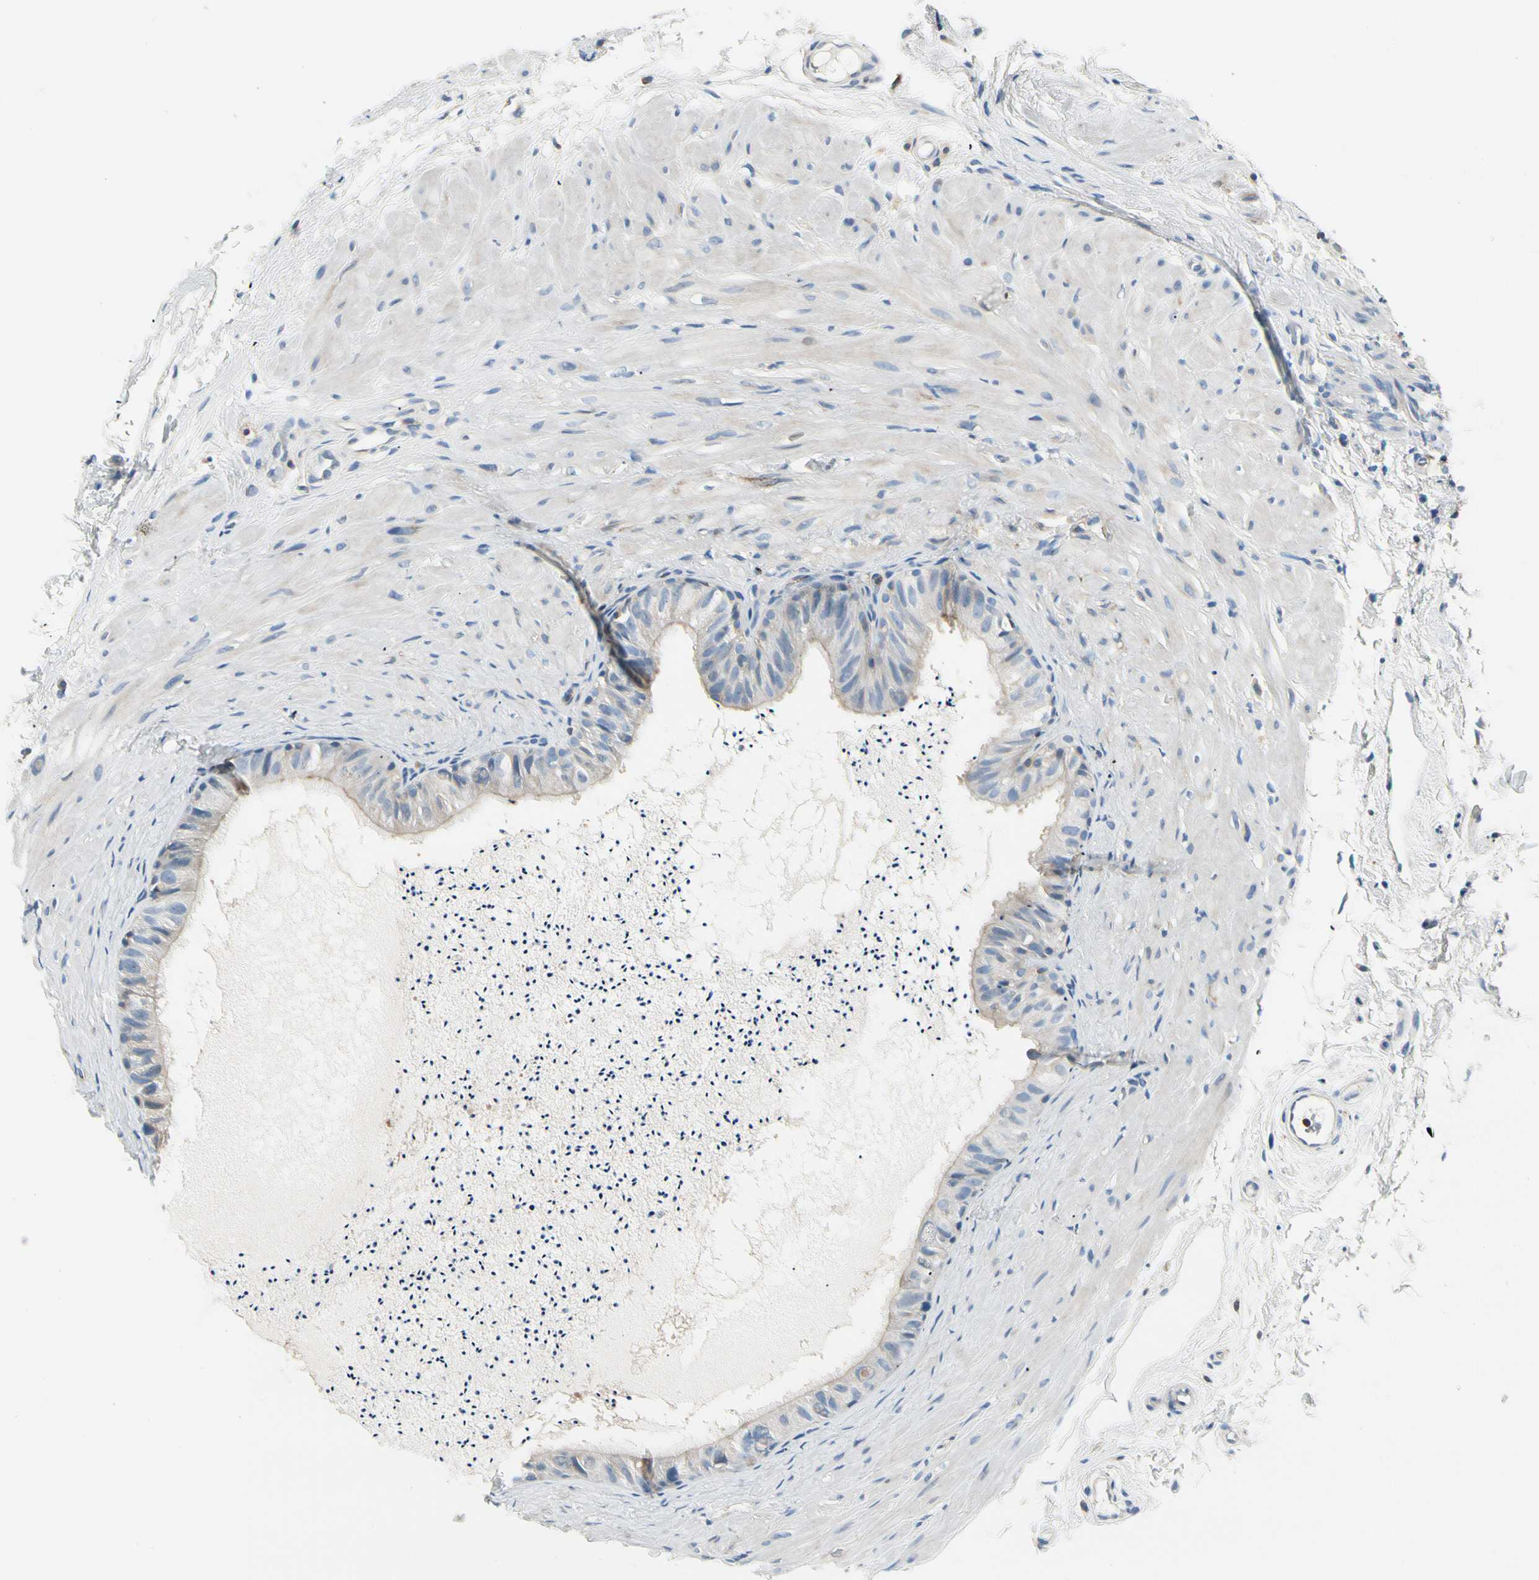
{"staining": {"intensity": "weak", "quantity": "25%-75%", "location": "cytoplasmic/membranous"}, "tissue": "epididymis", "cell_type": "Glandular cells", "image_type": "normal", "snomed": [{"axis": "morphology", "description": "Normal tissue, NOS"}, {"axis": "topography", "description": "Epididymis"}], "caption": "A brown stain labels weak cytoplasmic/membranous positivity of a protein in glandular cells of normal epididymis.", "gene": "CAPZA2", "patient": {"sex": "male", "age": 77}}